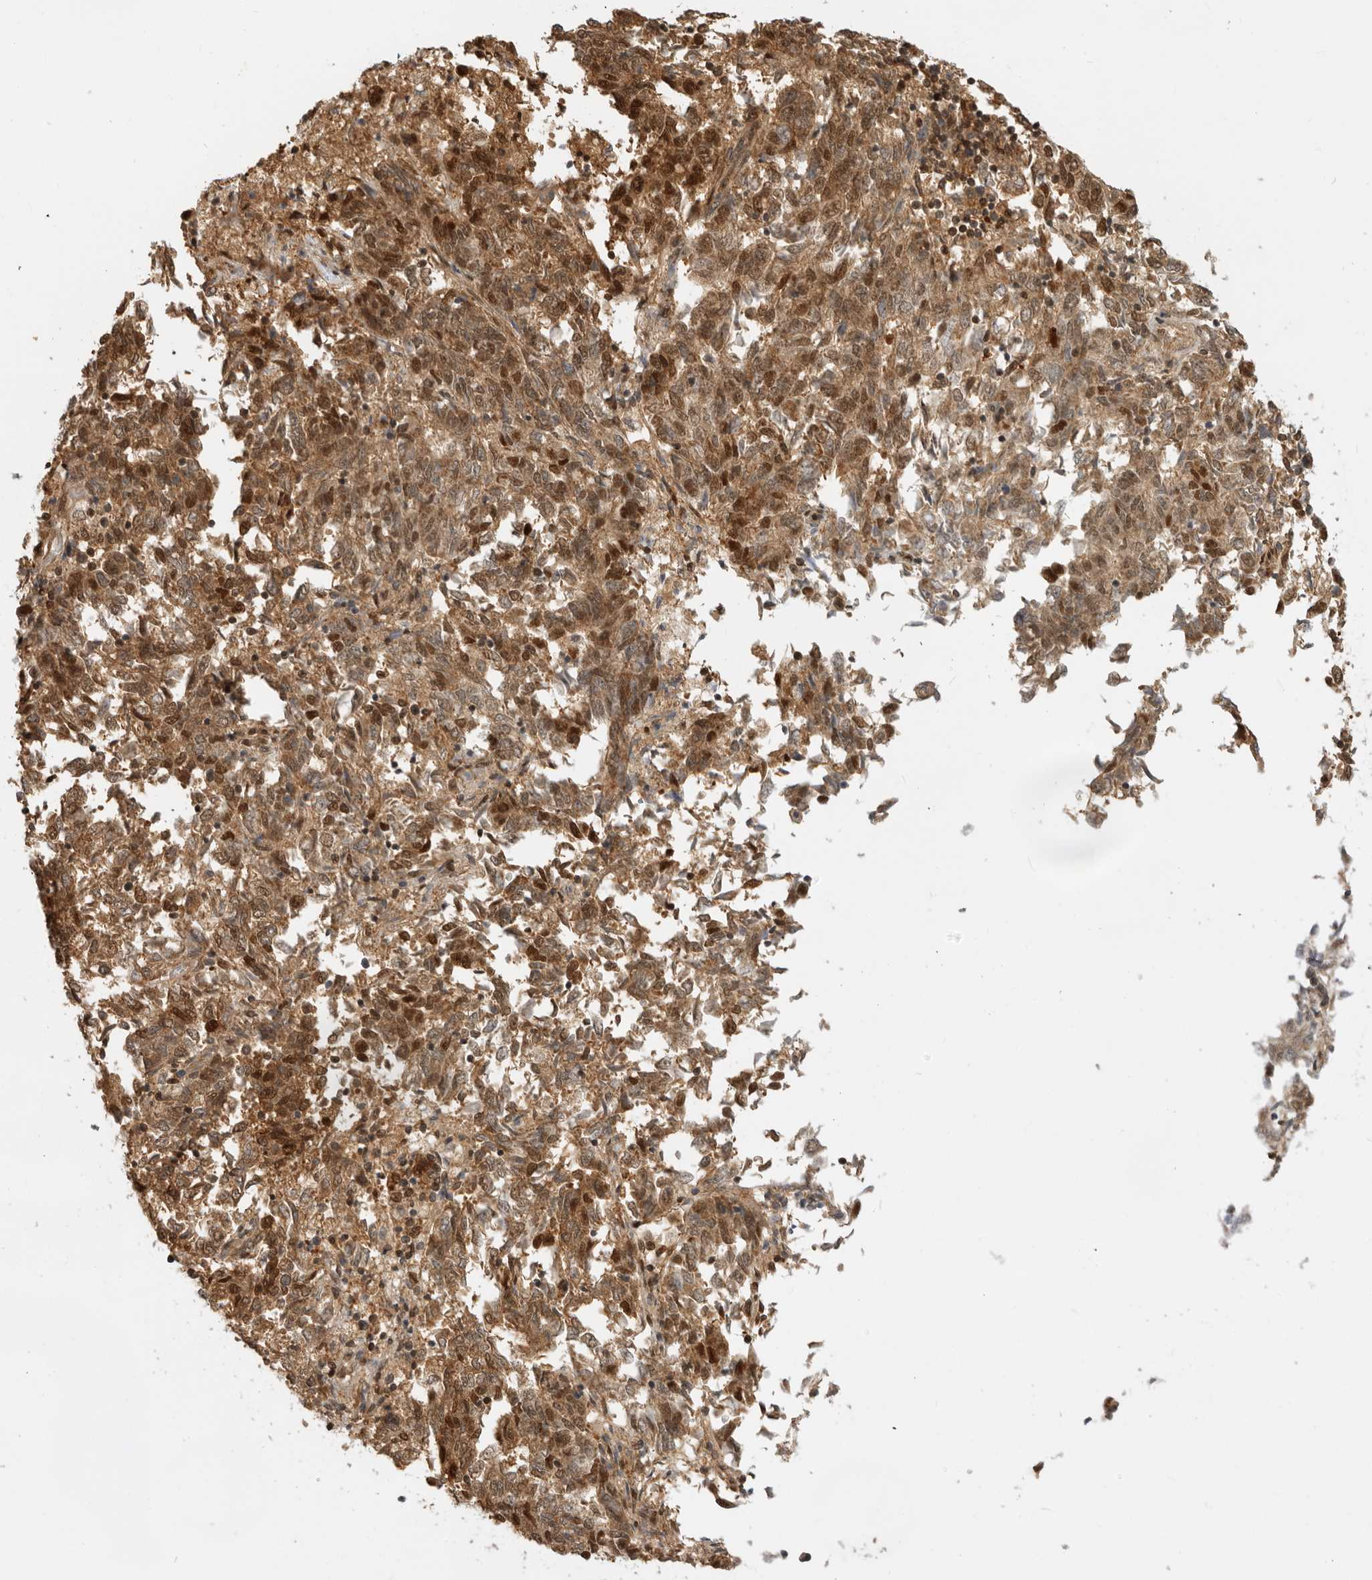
{"staining": {"intensity": "moderate", "quantity": ">75%", "location": "cytoplasmic/membranous,nuclear"}, "tissue": "endometrial cancer", "cell_type": "Tumor cells", "image_type": "cancer", "snomed": [{"axis": "morphology", "description": "Adenocarcinoma, NOS"}, {"axis": "topography", "description": "Endometrium"}], "caption": "The immunohistochemical stain shows moderate cytoplasmic/membranous and nuclear expression in tumor cells of endometrial cancer (adenocarcinoma) tissue. The protein of interest is stained brown, and the nuclei are stained in blue (DAB IHC with brightfield microscopy, high magnification).", "gene": "ADPRS", "patient": {"sex": "female", "age": 80}}